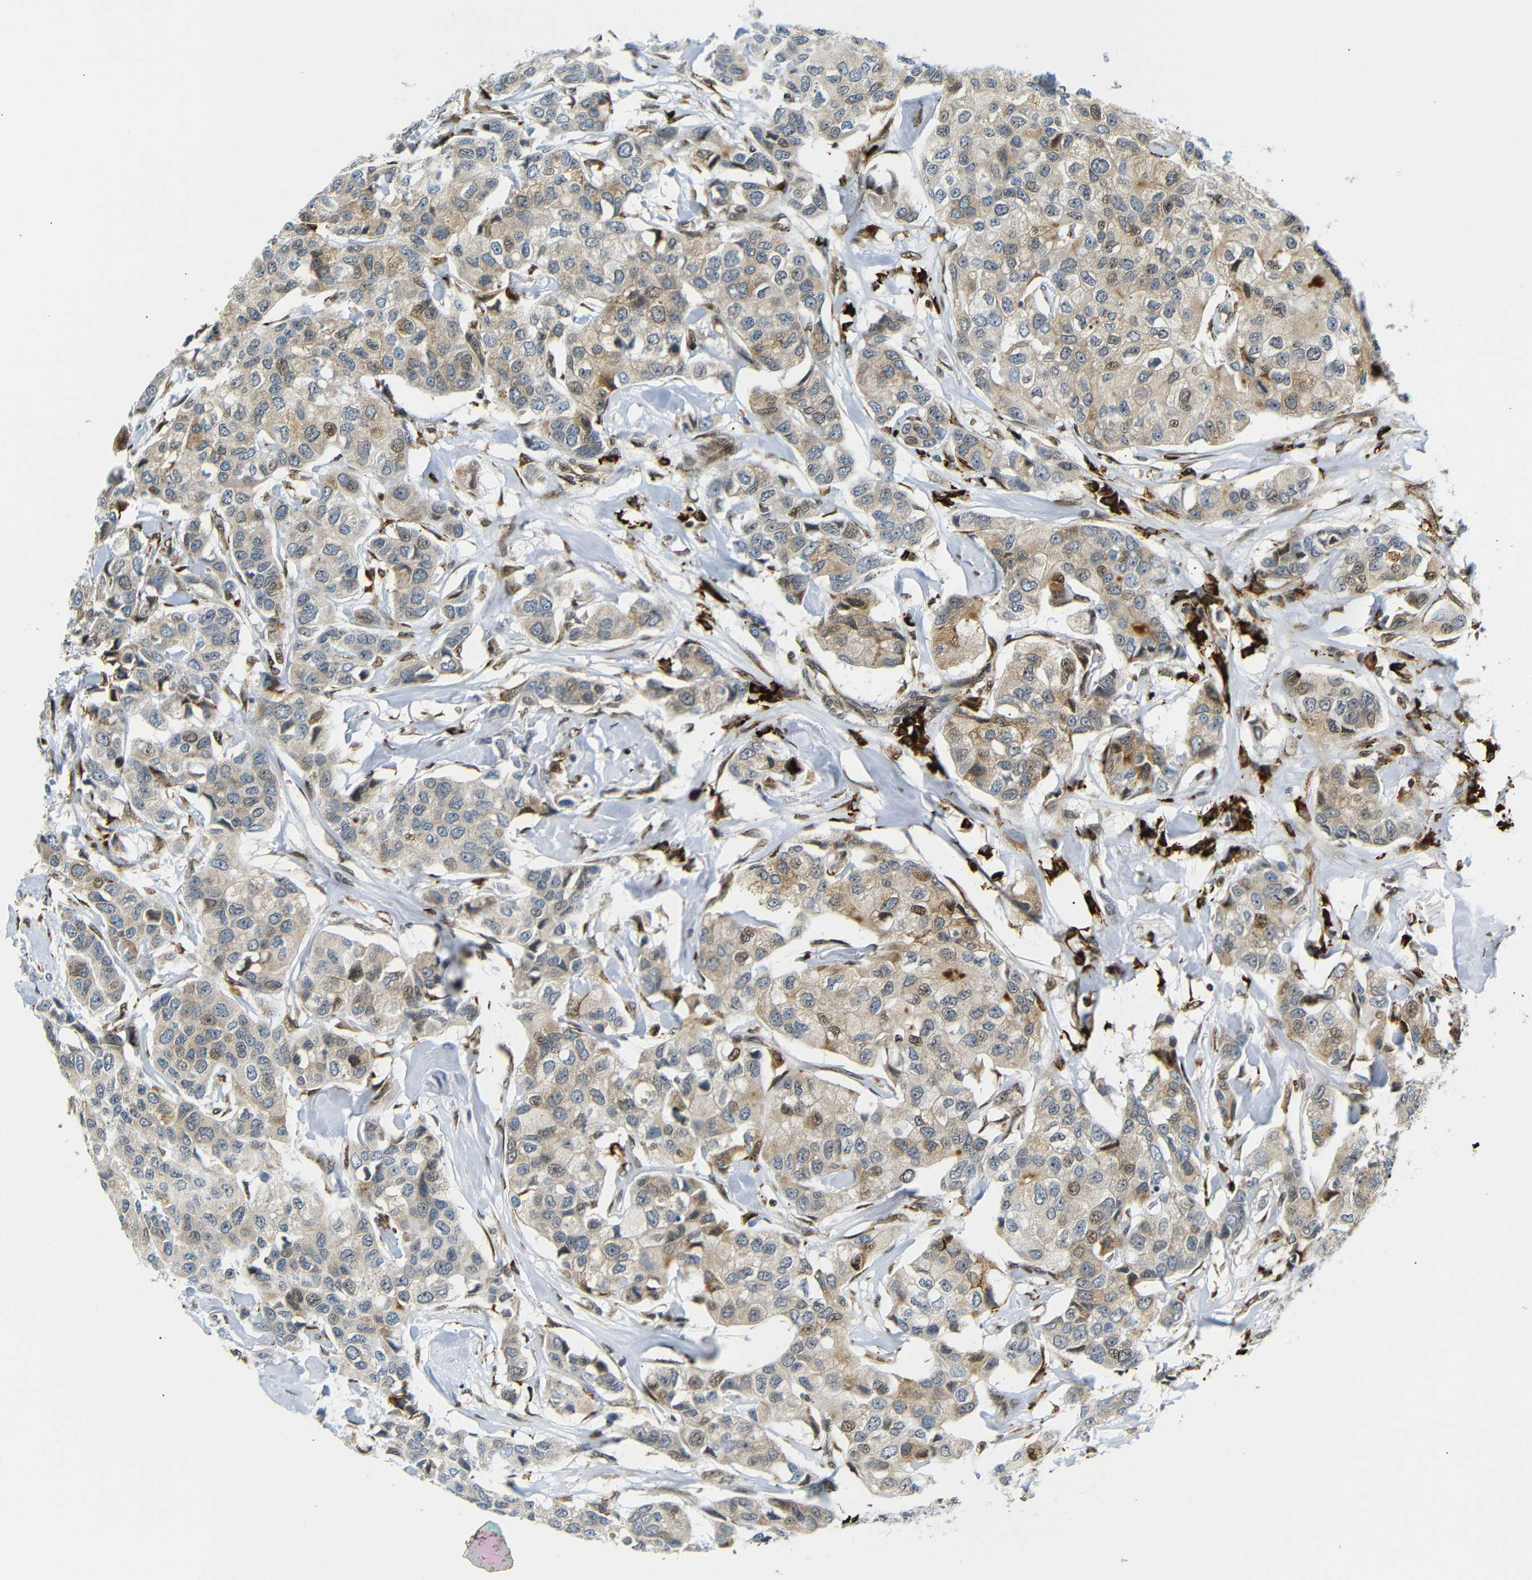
{"staining": {"intensity": "weak", "quantity": "25%-75%", "location": "cytoplasmic/membranous,nuclear"}, "tissue": "breast cancer", "cell_type": "Tumor cells", "image_type": "cancer", "snomed": [{"axis": "morphology", "description": "Duct carcinoma"}, {"axis": "topography", "description": "Breast"}], "caption": "Tumor cells display low levels of weak cytoplasmic/membranous and nuclear positivity in approximately 25%-75% of cells in breast cancer (intraductal carcinoma).", "gene": "SPCS2", "patient": {"sex": "female", "age": 80}}